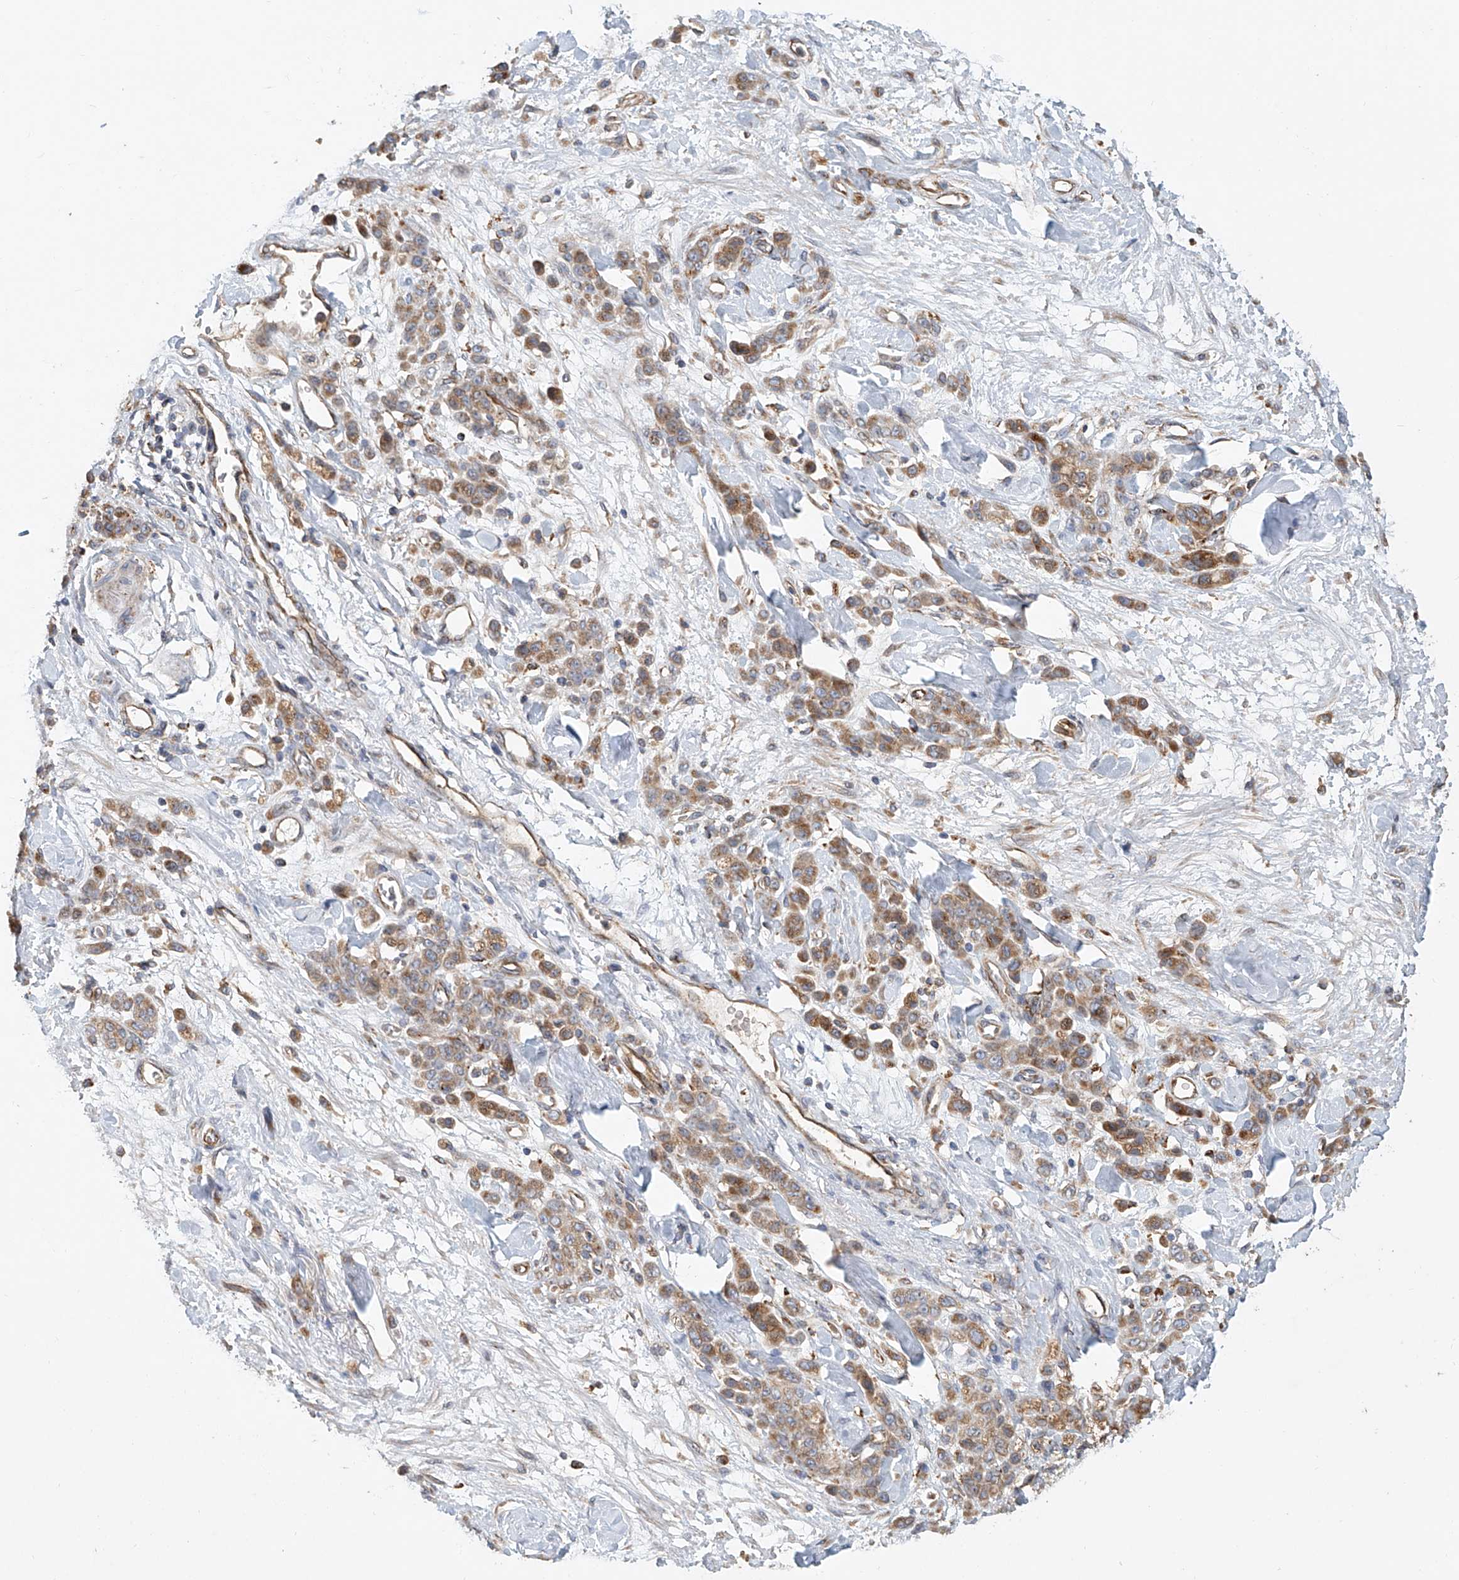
{"staining": {"intensity": "moderate", "quantity": ">75%", "location": "cytoplasmic/membranous"}, "tissue": "stomach cancer", "cell_type": "Tumor cells", "image_type": "cancer", "snomed": [{"axis": "morphology", "description": "Normal tissue, NOS"}, {"axis": "morphology", "description": "Adenocarcinoma, NOS"}, {"axis": "topography", "description": "Stomach"}], "caption": "This is an image of IHC staining of stomach adenocarcinoma, which shows moderate staining in the cytoplasmic/membranous of tumor cells.", "gene": "HGSNAT", "patient": {"sex": "male", "age": 82}}